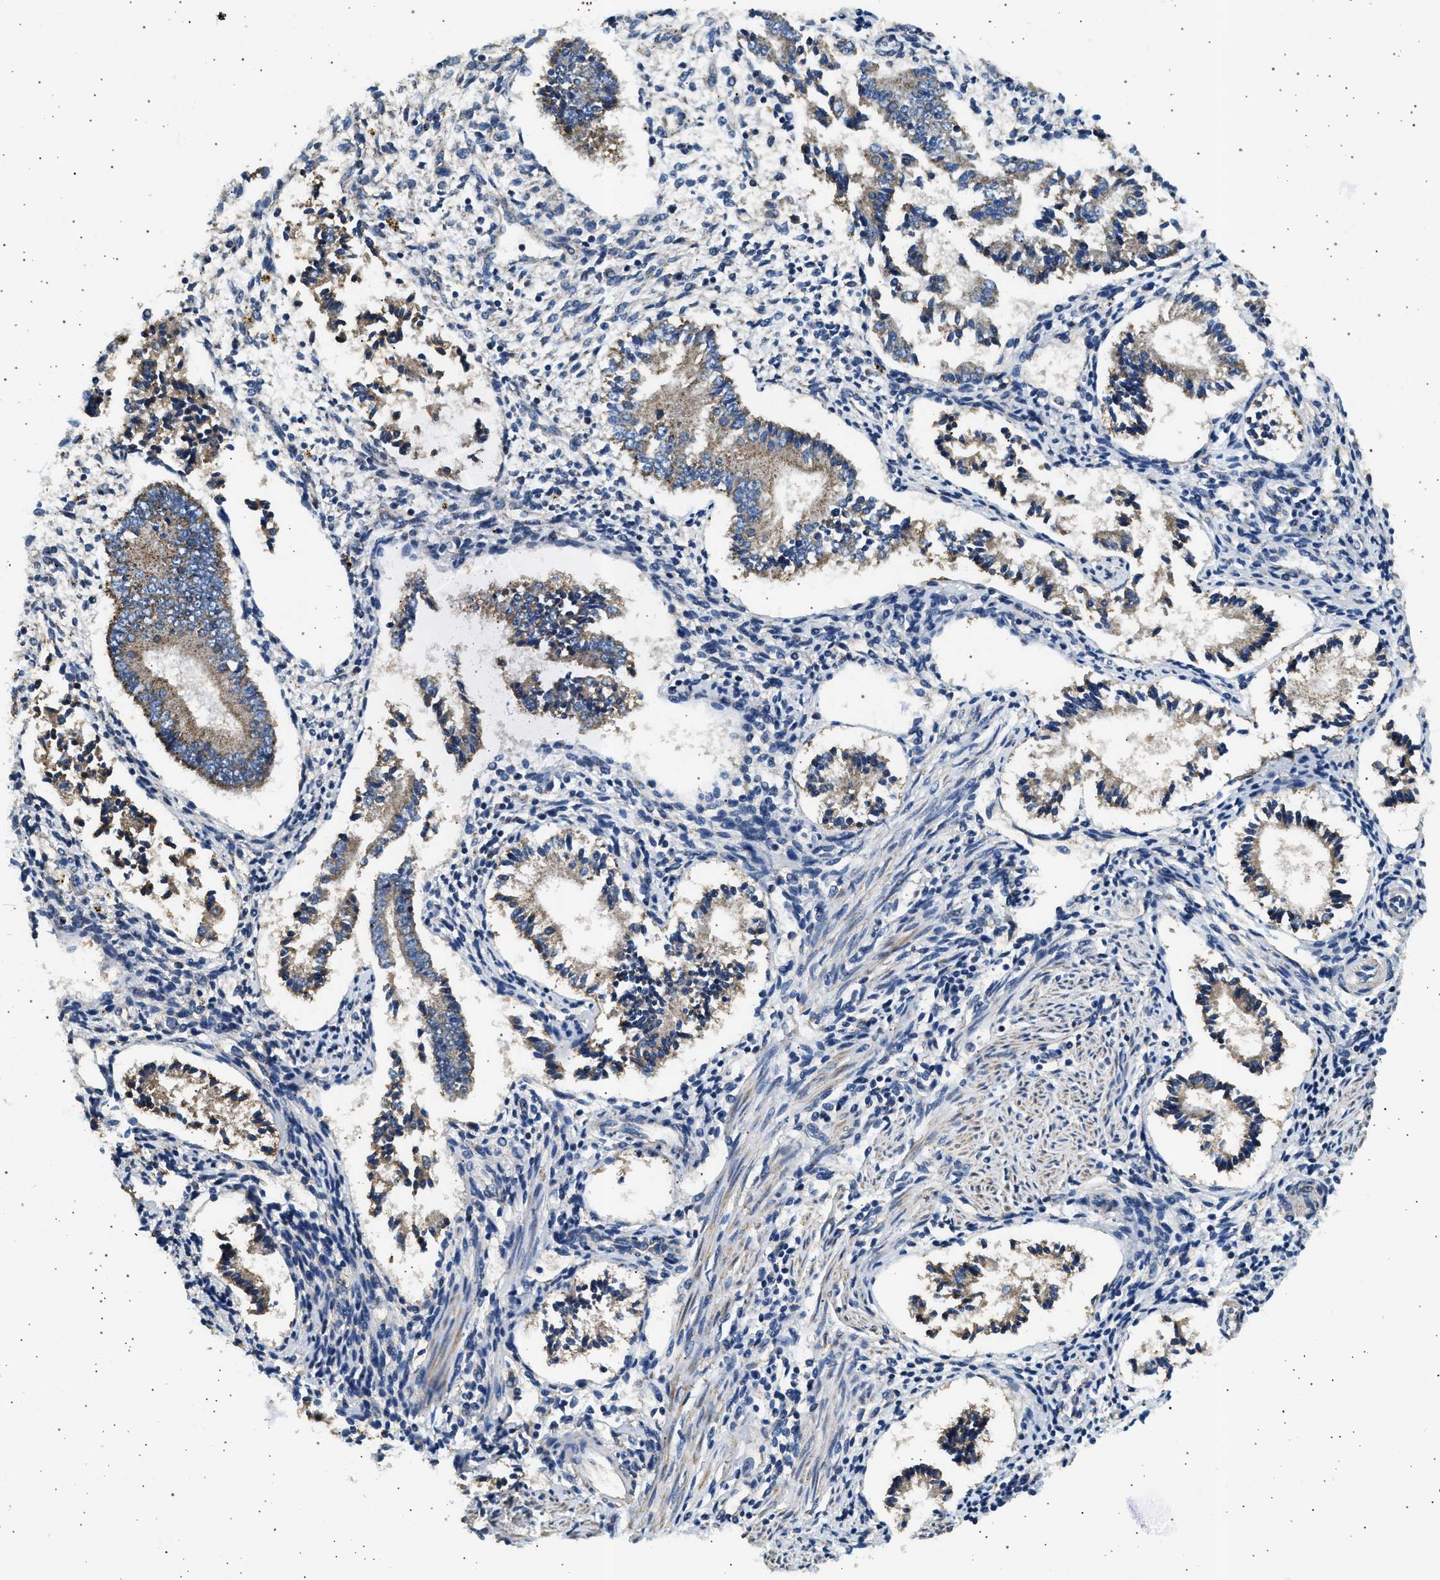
{"staining": {"intensity": "negative", "quantity": "none", "location": "none"}, "tissue": "endometrium", "cell_type": "Cells in endometrial stroma", "image_type": "normal", "snomed": [{"axis": "morphology", "description": "Normal tissue, NOS"}, {"axis": "topography", "description": "Endometrium"}], "caption": "High magnification brightfield microscopy of unremarkable endometrium stained with DAB (brown) and counterstained with hematoxylin (blue): cells in endometrial stroma show no significant staining. (Stains: DAB (3,3'-diaminobenzidine) immunohistochemistry (IHC) with hematoxylin counter stain, Microscopy: brightfield microscopy at high magnification).", "gene": "KCNA4", "patient": {"sex": "female", "age": 42}}